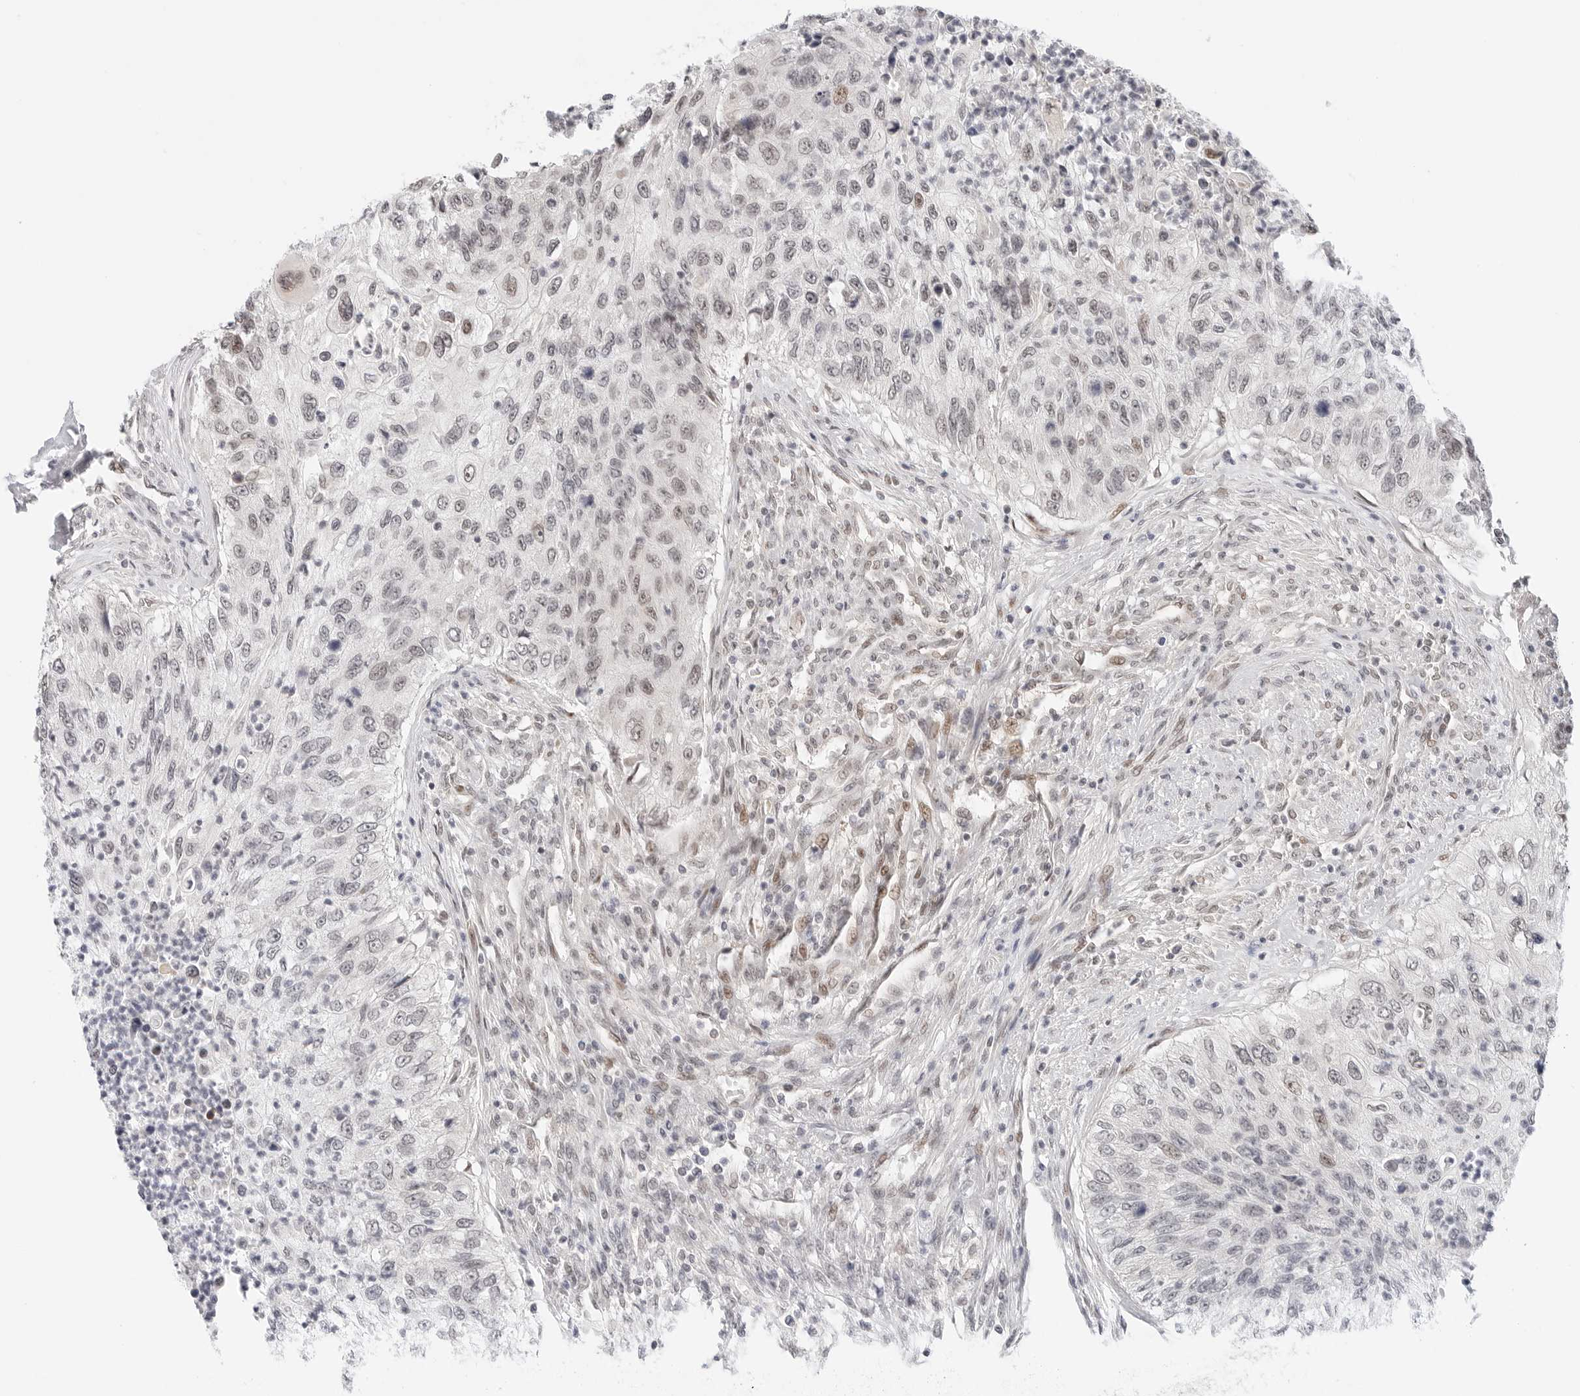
{"staining": {"intensity": "weak", "quantity": "<25%", "location": "nuclear"}, "tissue": "urothelial cancer", "cell_type": "Tumor cells", "image_type": "cancer", "snomed": [{"axis": "morphology", "description": "Urothelial carcinoma, High grade"}, {"axis": "topography", "description": "Urinary bladder"}], "caption": "A histopathology image of human high-grade urothelial carcinoma is negative for staining in tumor cells.", "gene": "TSEN2", "patient": {"sex": "female", "age": 60}}